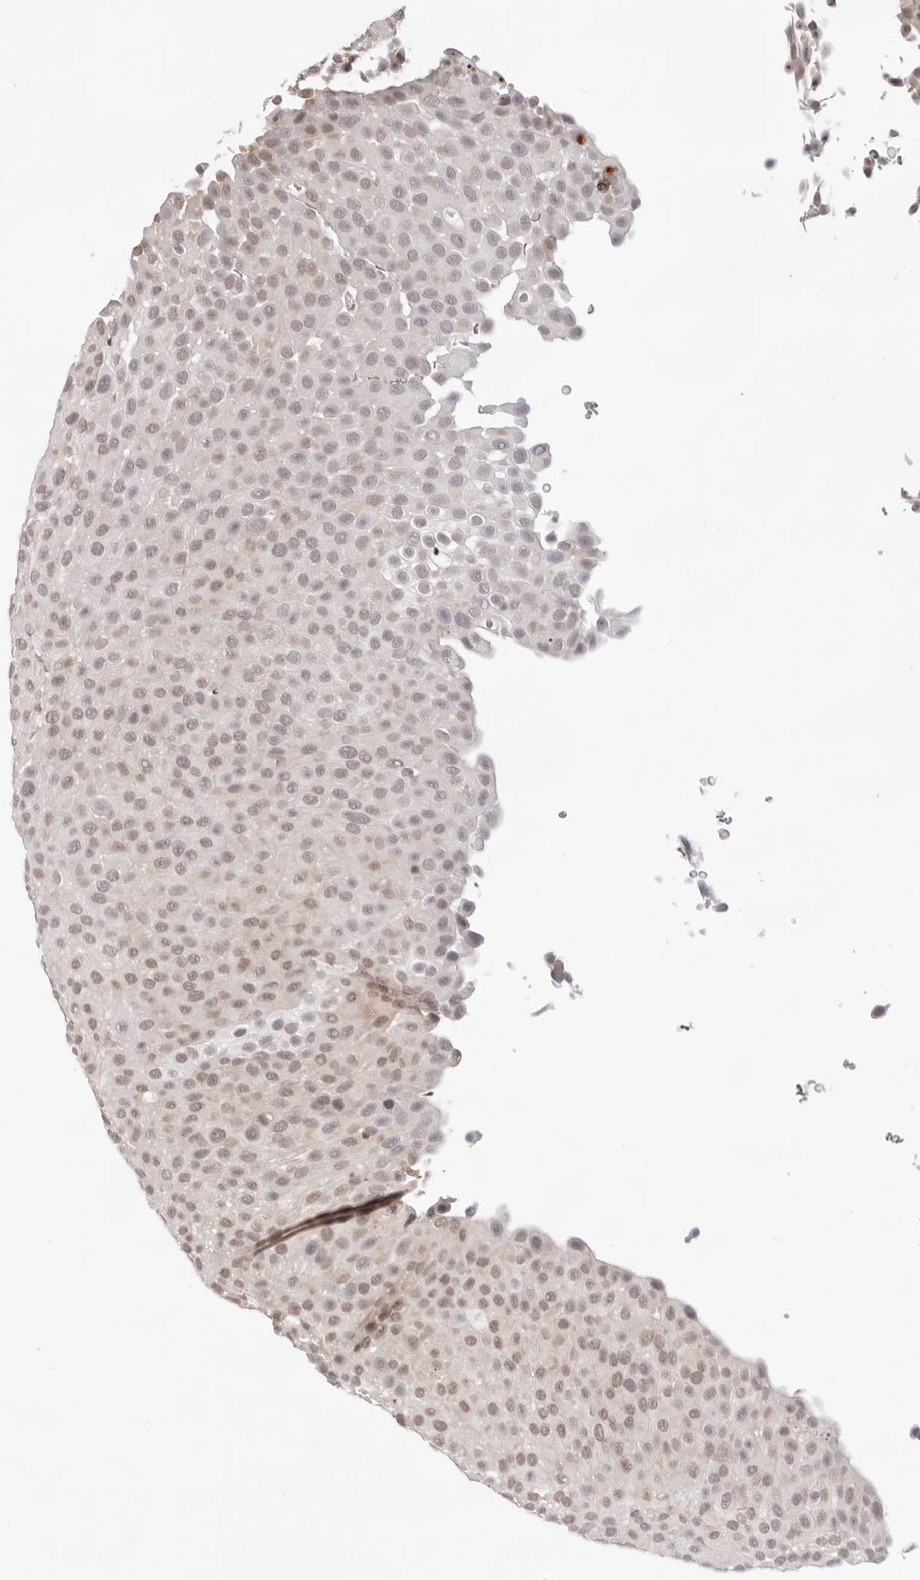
{"staining": {"intensity": "weak", "quantity": "25%-75%", "location": "nuclear"}, "tissue": "urothelial cancer", "cell_type": "Tumor cells", "image_type": "cancer", "snomed": [{"axis": "morphology", "description": "Urothelial carcinoma, Low grade"}, {"axis": "topography", "description": "Urinary bladder"}], "caption": "Approximately 25%-75% of tumor cells in human urothelial cancer display weak nuclear protein expression as visualized by brown immunohistochemical staining.", "gene": "NTM", "patient": {"sex": "male", "age": 78}}